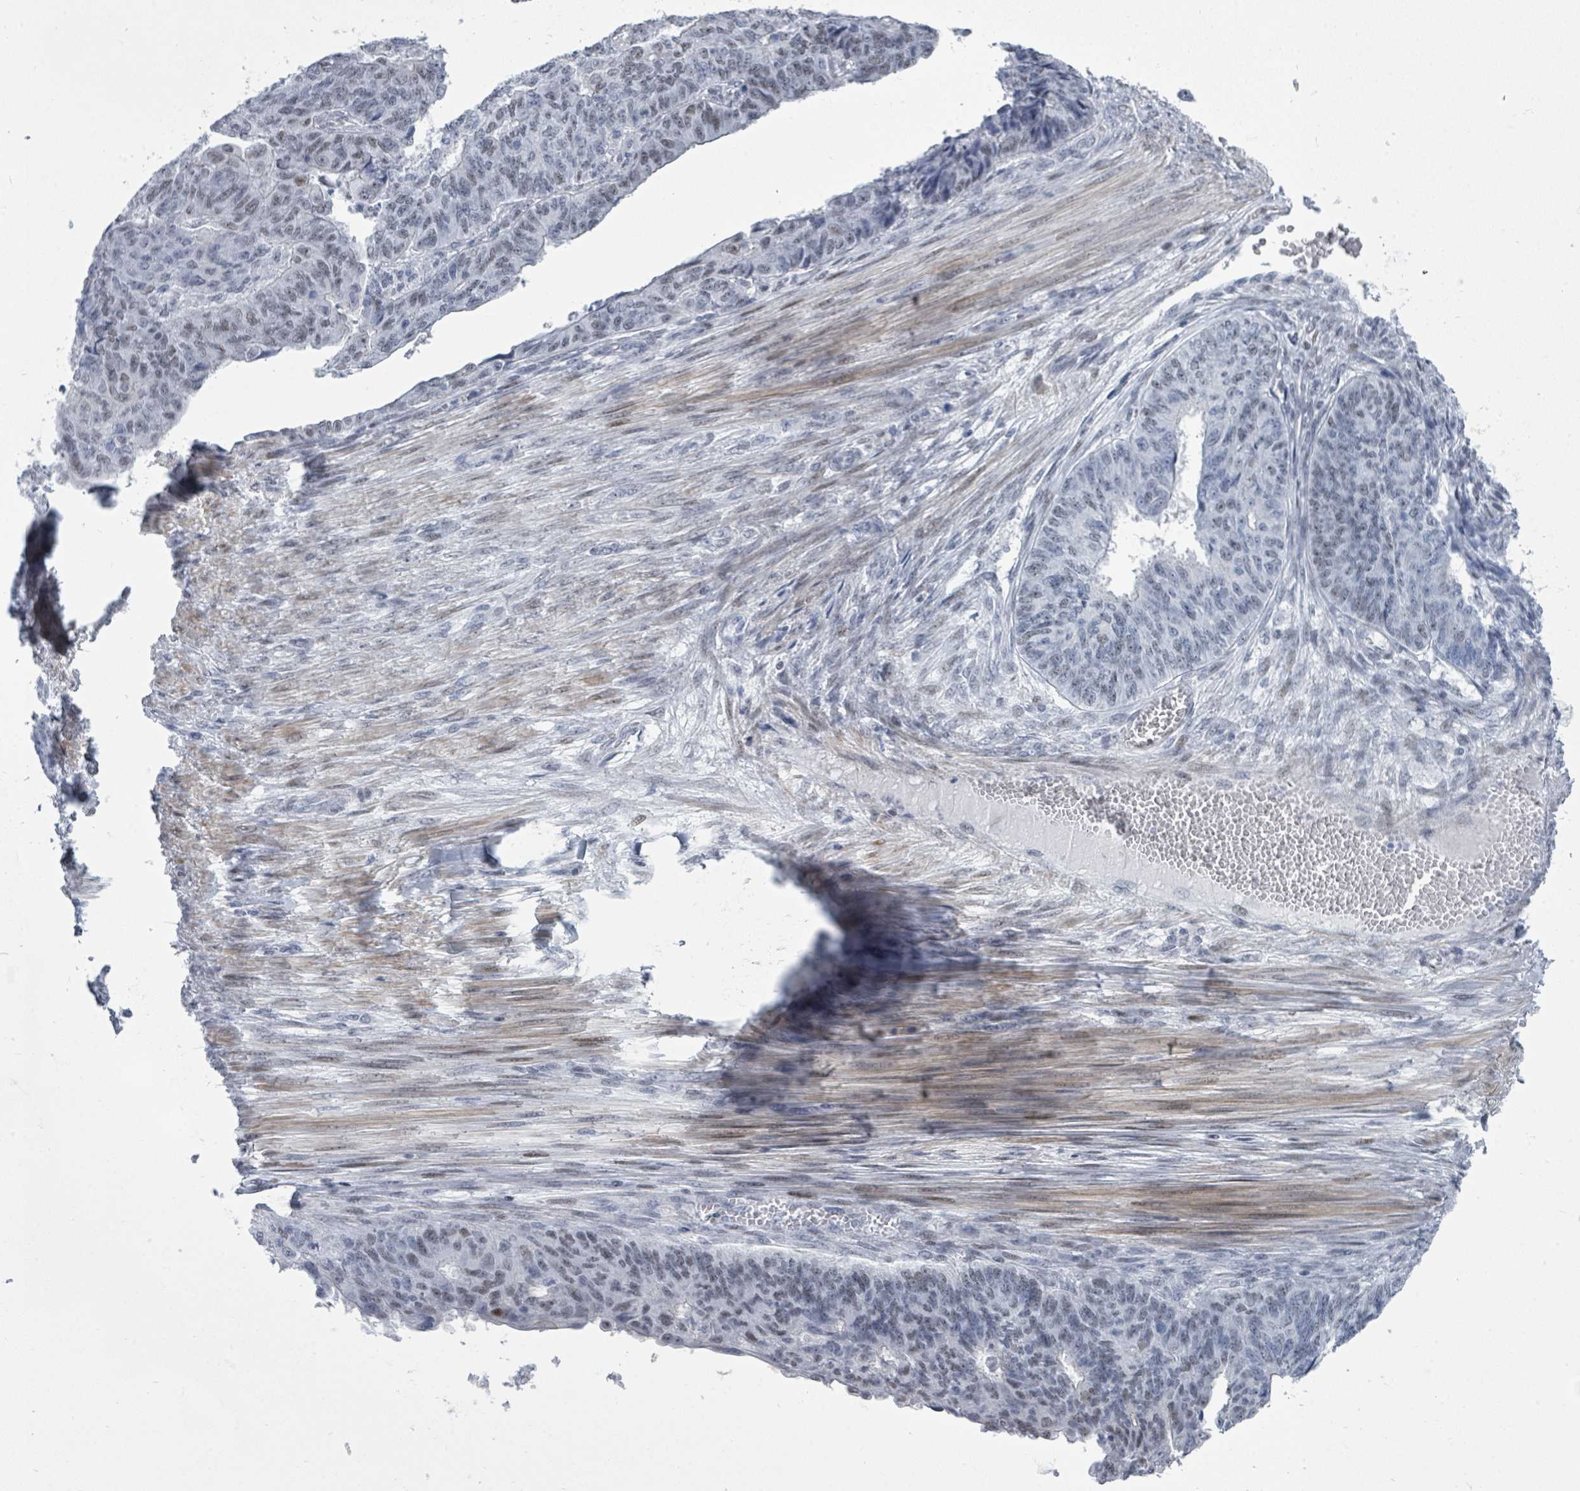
{"staining": {"intensity": "weak", "quantity": "25%-75%", "location": "nuclear"}, "tissue": "endometrial cancer", "cell_type": "Tumor cells", "image_type": "cancer", "snomed": [{"axis": "morphology", "description": "Adenocarcinoma, NOS"}, {"axis": "topography", "description": "Endometrium"}], "caption": "Immunohistochemical staining of human endometrial adenocarcinoma exhibits low levels of weak nuclear protein staining in about 25%-75% of tumor cells.", "gene": "CT45A5", "patient": {"sex": "female", "age": 32}}